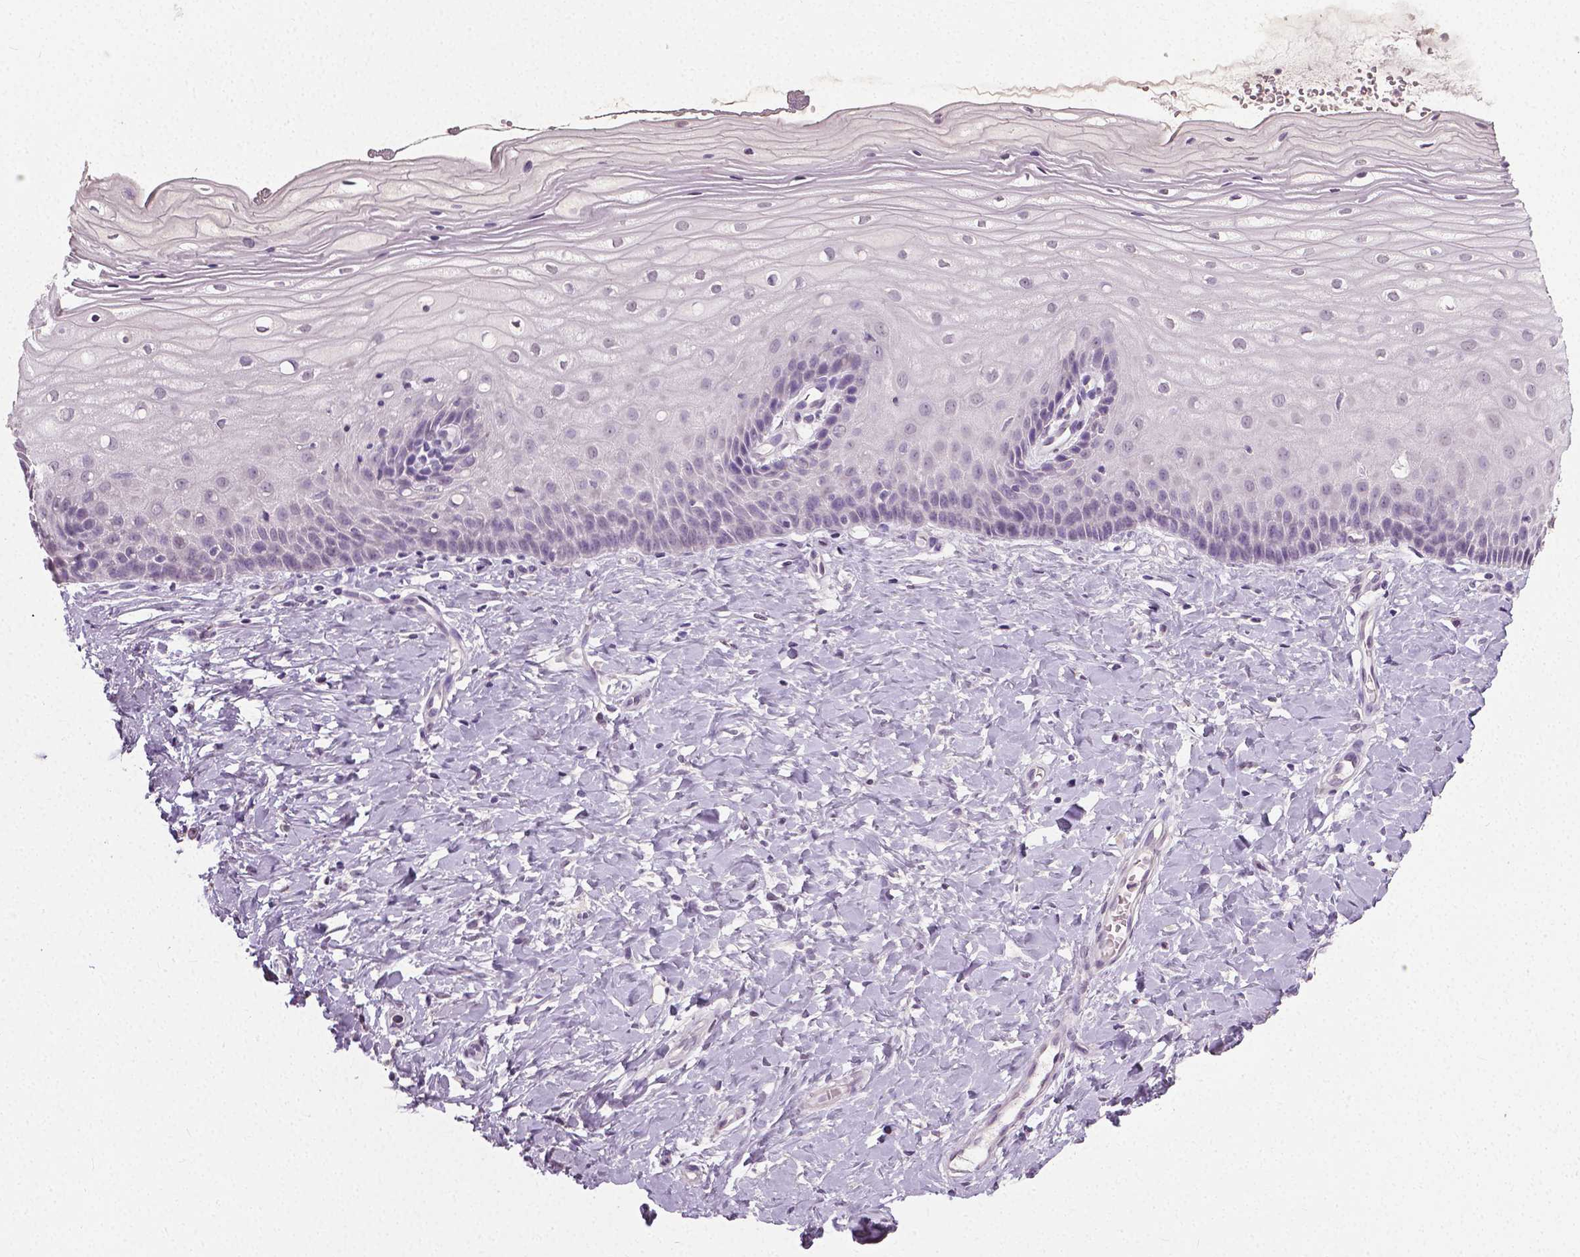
{"staining": {"intensity": "negative", "quantity": "none", "location": "none"}, "tissue": "cervix", "cell_type": "Glandular cells", "image_type": "normal", "snomed": [{"axis": "morphology", "description": "Normal tissue, NOS"}, {"axis": "topography", "description": "Cervix"}], "caption": "IHC of benign human cervix displays no expression in glandular cells. (DAB (3,3'-diaminobenzidine) immunohistochemistry, high magnification).", "gene": "NECAB1", "patient": {"sex": "female", "age": 37}}